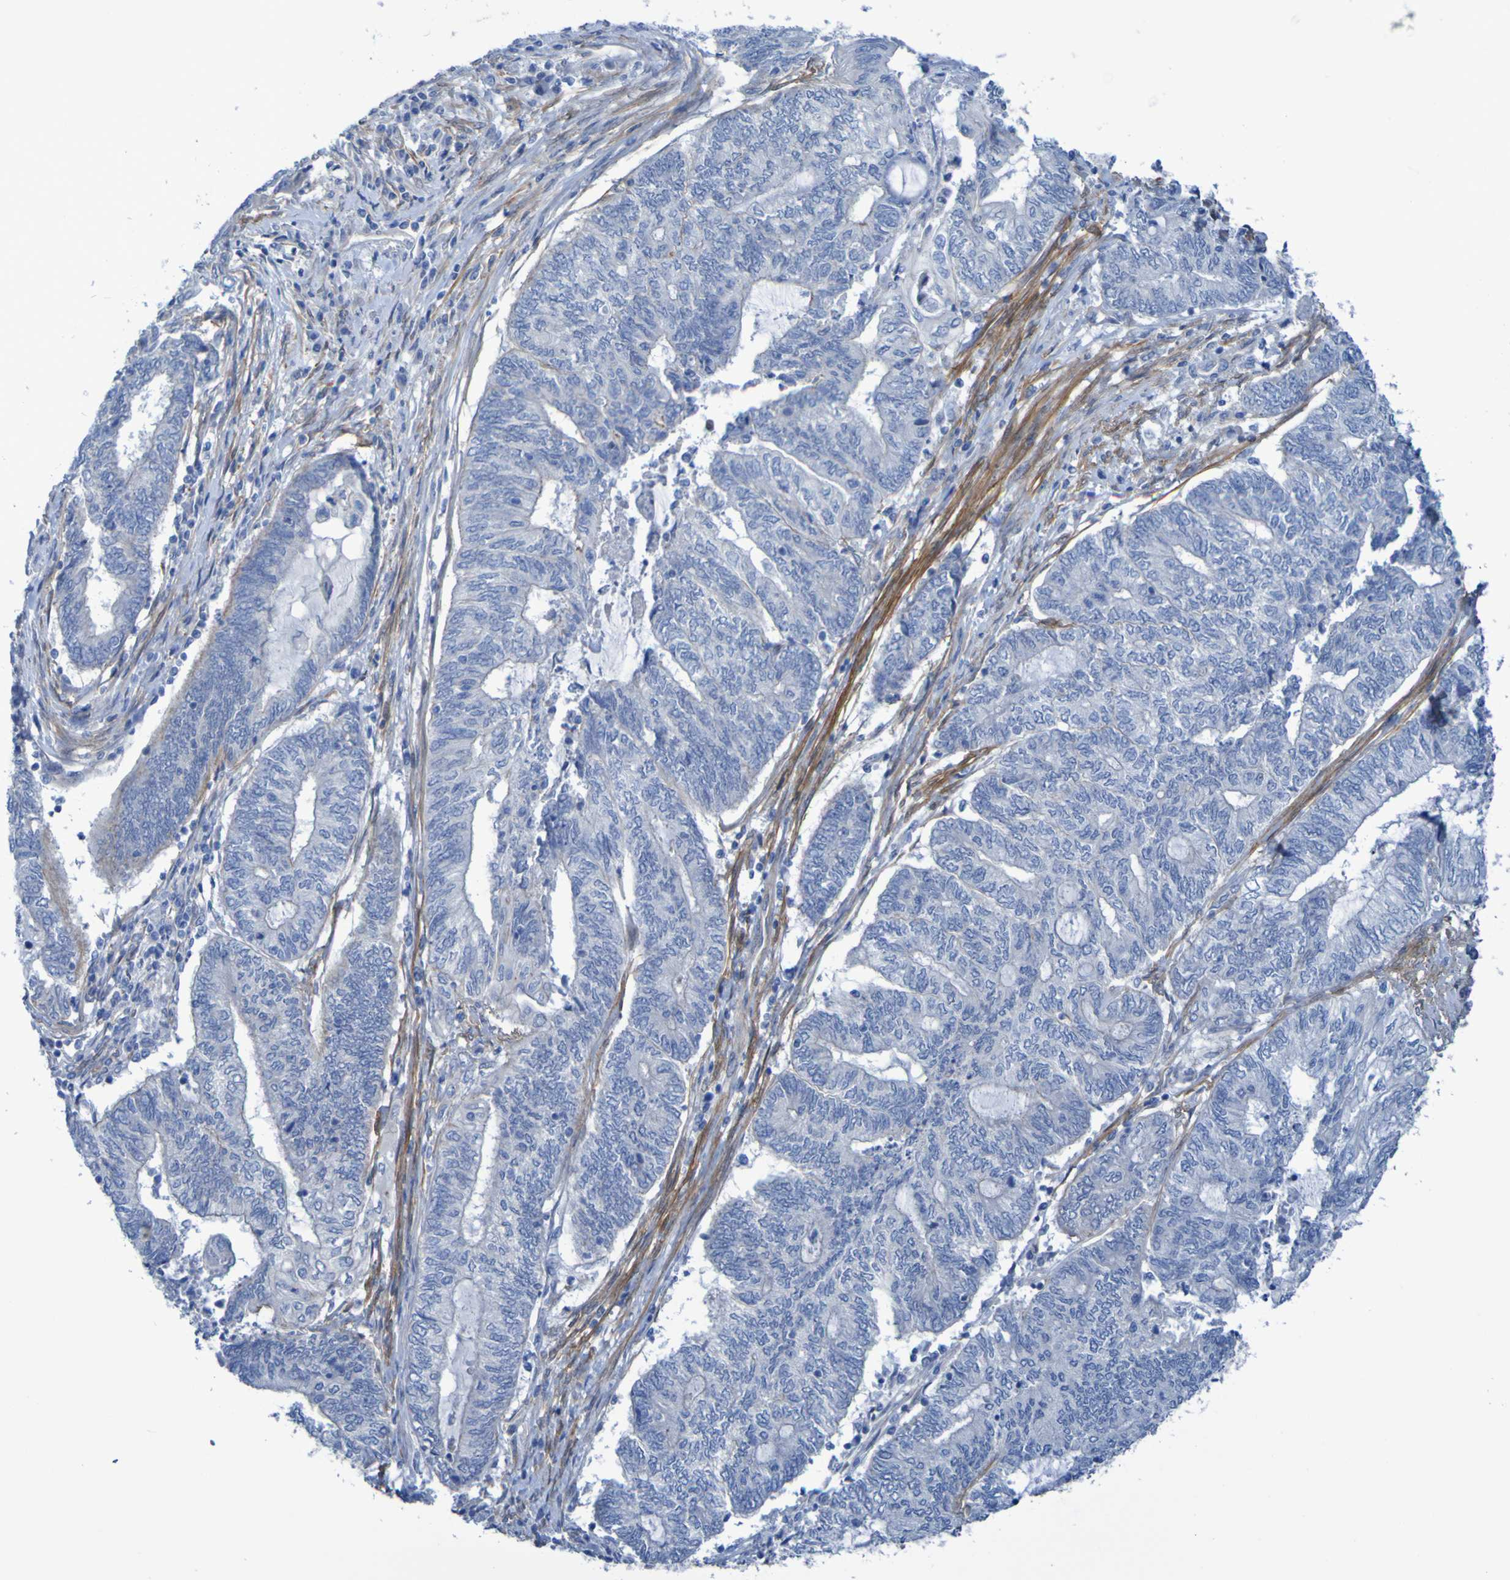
{"staining": {"intensity": "negative", "quantity": "none", "location": "none"}, "tissue": "endometrial cancer", "cell_type": "Tumor cells", "image_type": "cancer", "snomed": [{"axis": "morphology", "description": "Adenocarcinoma, NOS"}, {"axis": "topography", "description": "Uterus"}, {"axis": "topography", "description": "Endometrium"}], "caption": "Immunohistochemical staining of adenocarcinoma (endometrial) demonstrates no significant staining in tumor cells.", "gene": "LPP", "patient": {"sex": "female", "age": 70}}